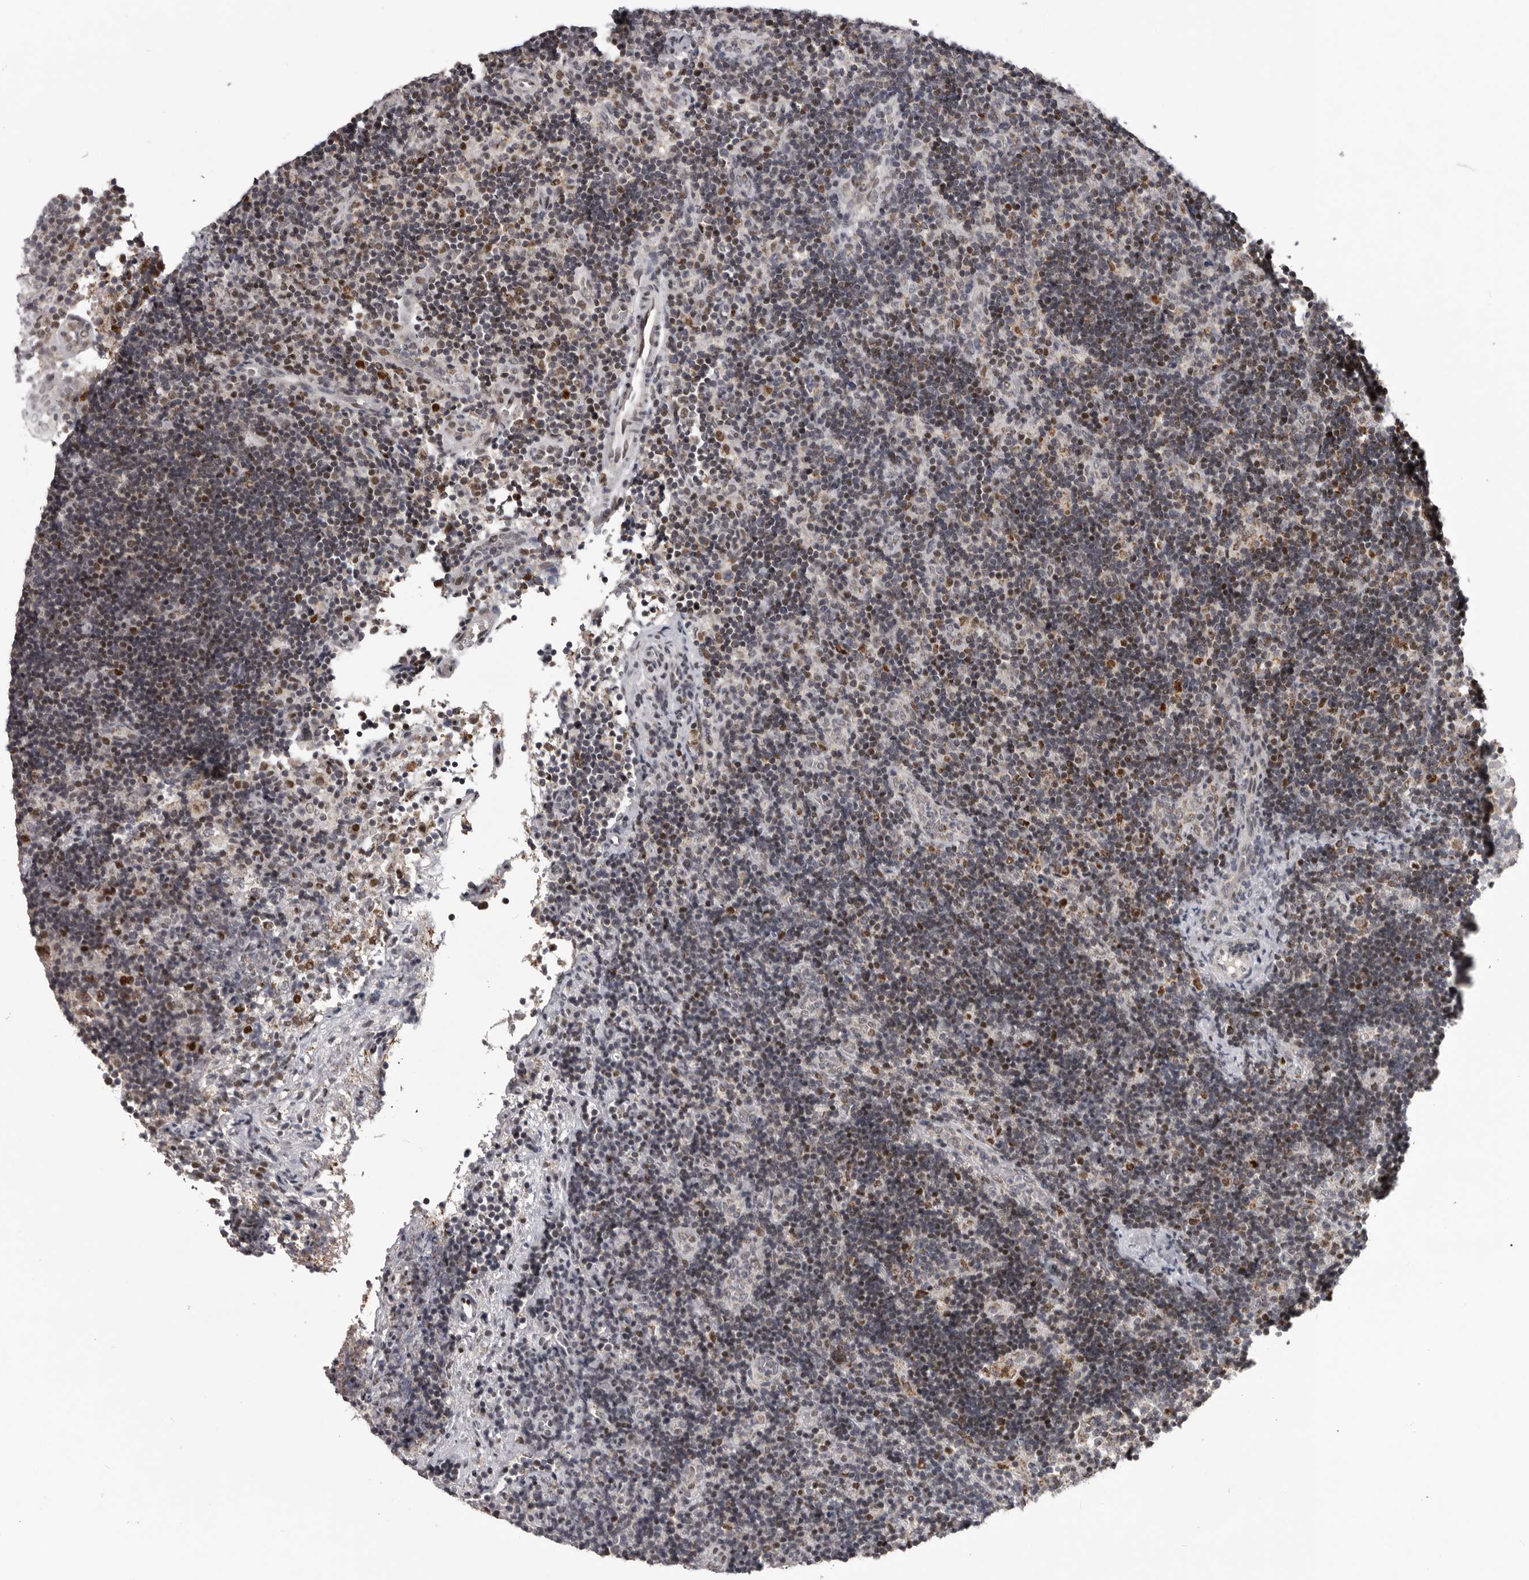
{"staining": {"intensity": "weak", "quantity": "25%-75%", "location": "cytoplasmic/membranous"}, "tissue": "lymph node", "cell_type": "Germinal center cells", "image_type": "normal", "snomed": [{"axis": "morphology", "description": "Normal tissue, NOS"}, {"axis": "topography", "description": "Lymph node"}], "caption": "The photomicrograph reveals immunohistochemical staining of benign lymph node. There is weak cytoplasmic/membranous expression is identified in approximately 25%-75% of germinal center cells.", "gene": "C17orf99", "patient": {"sex": "female", "age": 22}}